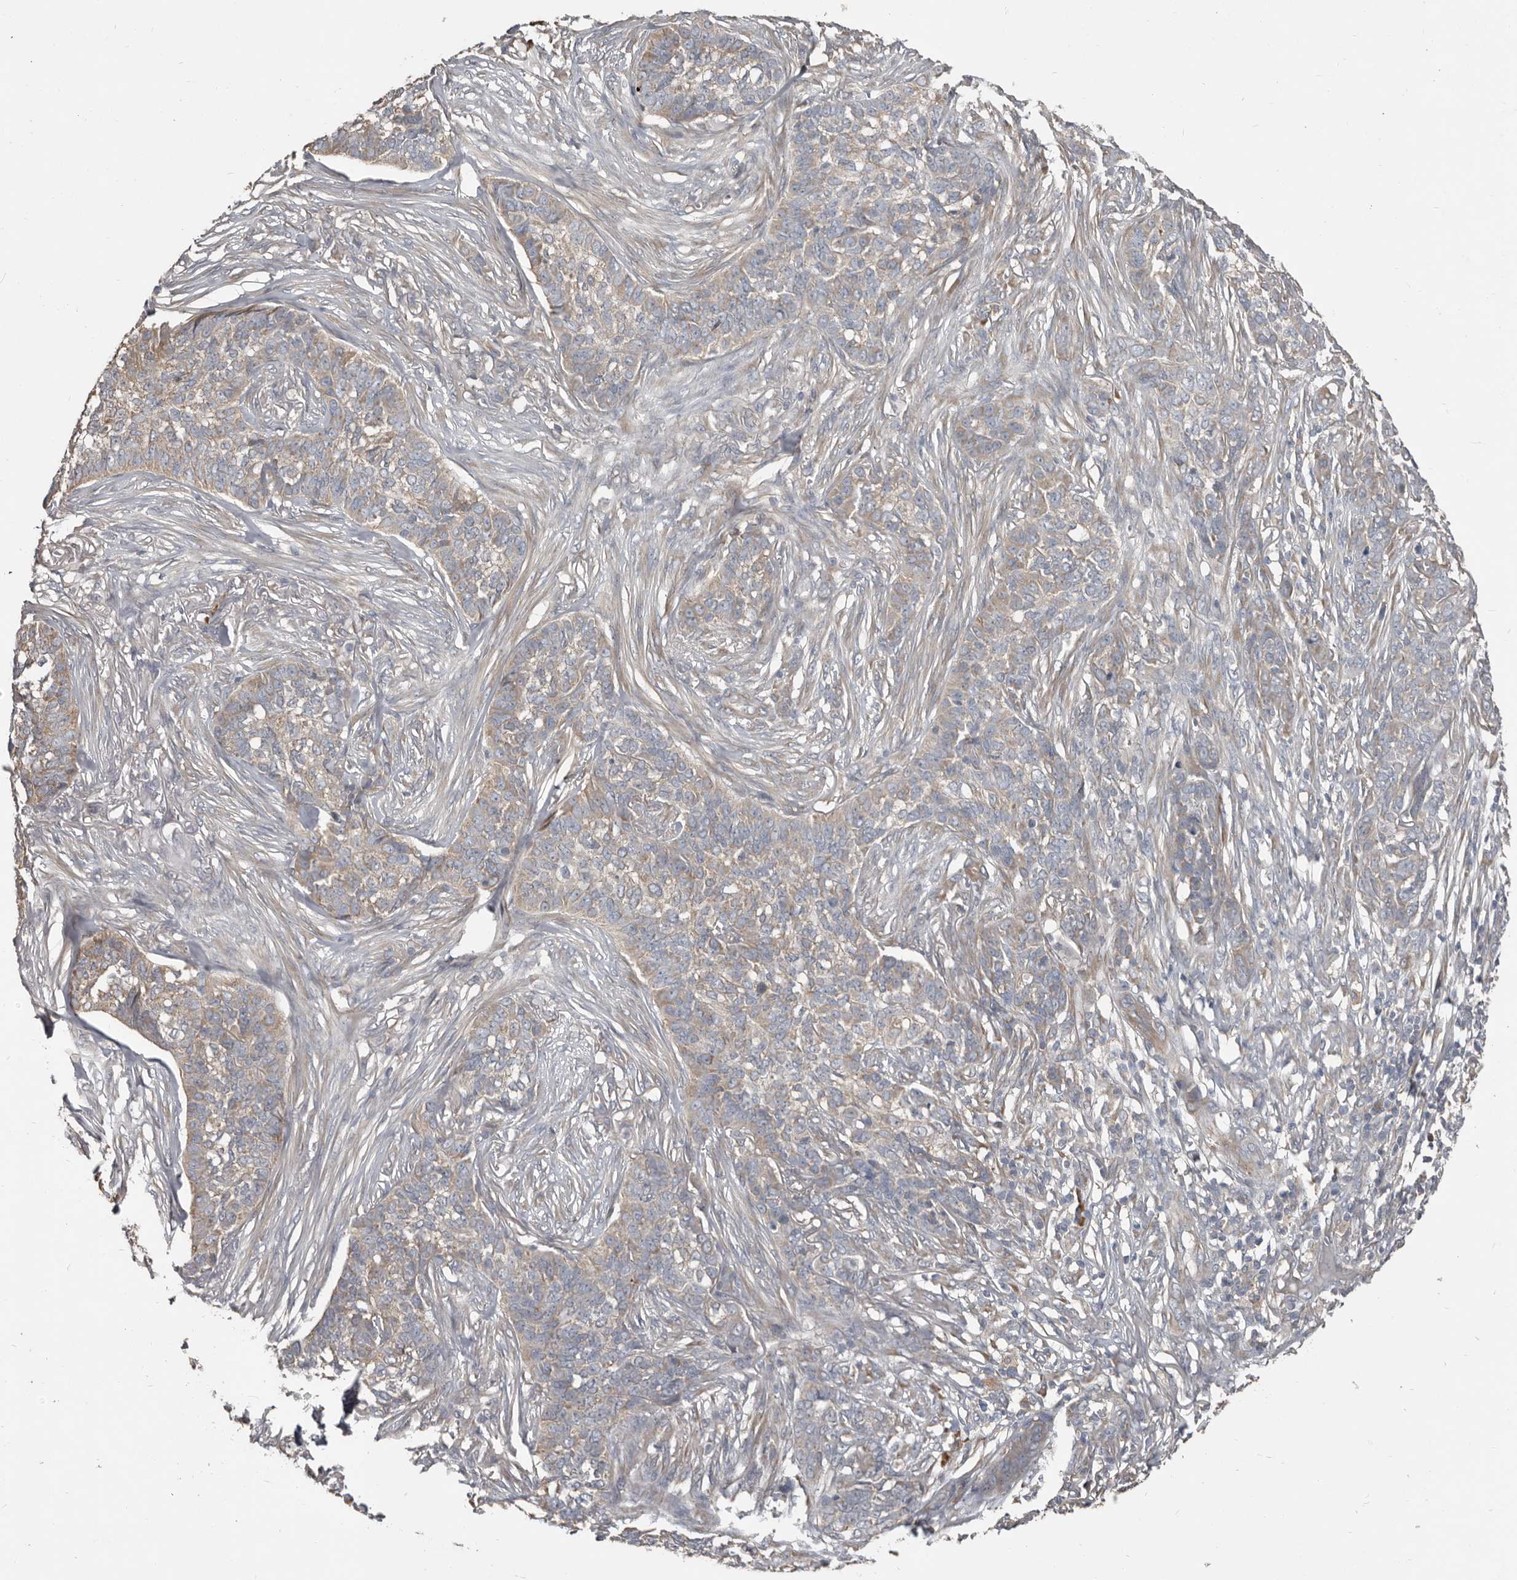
{"staining": {"intensity": "weak", "quantity": "25%-75%", "location": "cytoplasmic/membranous"}, "tissue": "skin cancer", "cell_type": "Tumor cells", "image_type": "cancer", "snomed": [{"axis": "morphology", "description": "Basal cell carcinoma"}, {"axis": "topography", "description": "Skin"}], "caption": "DAB immunohistochemical staining of human basal cell carcinoma (skin) shows weak cytoplasmic/membranous protein staining in approximately 25%-75% of tumor cells.", "gene": "AKNAD1", "patient": {"sex": "male", "age": 85}}